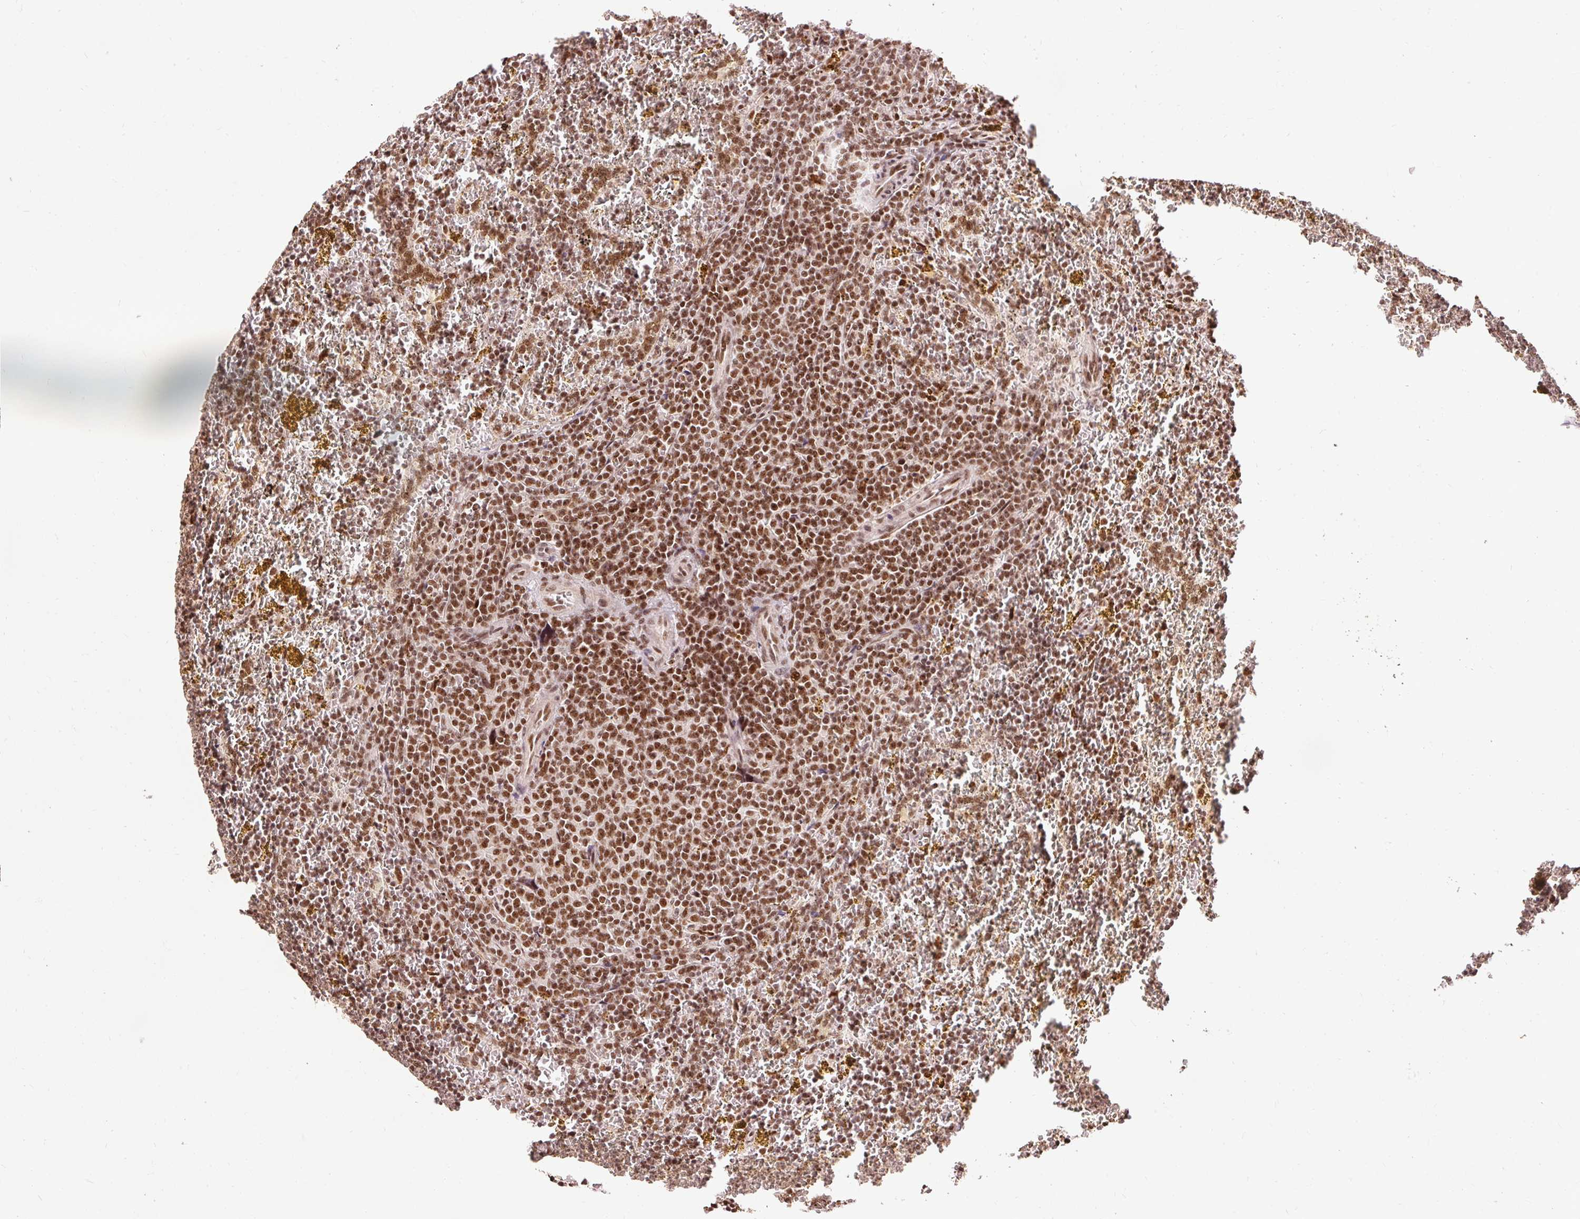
{"staining": {"intensity": "moderate", "quantity": ">75%", "location": "nuclear"}, "tissue": "lymphoma", "cell_type": "Tumor cells", "image_type": "cancer", "snomed": [{"axis": "morphology", "description": "Malignant lymphoma, non-Hodgkin's type, Low grade"}, {"axis": "topography", "description": "Spleen"}, {"axis": "topography", "description": "Lymph node"}], "caption": "Lymphoma stained with DAB (3,3'-diaminobenzidine) immunohistochemistry exhibits medium levels of moderate nuclear positivity in approximately >75% of tumor cells.", "gene": "ZBTB44", "patient": {"sex": "female", "age": 66}}